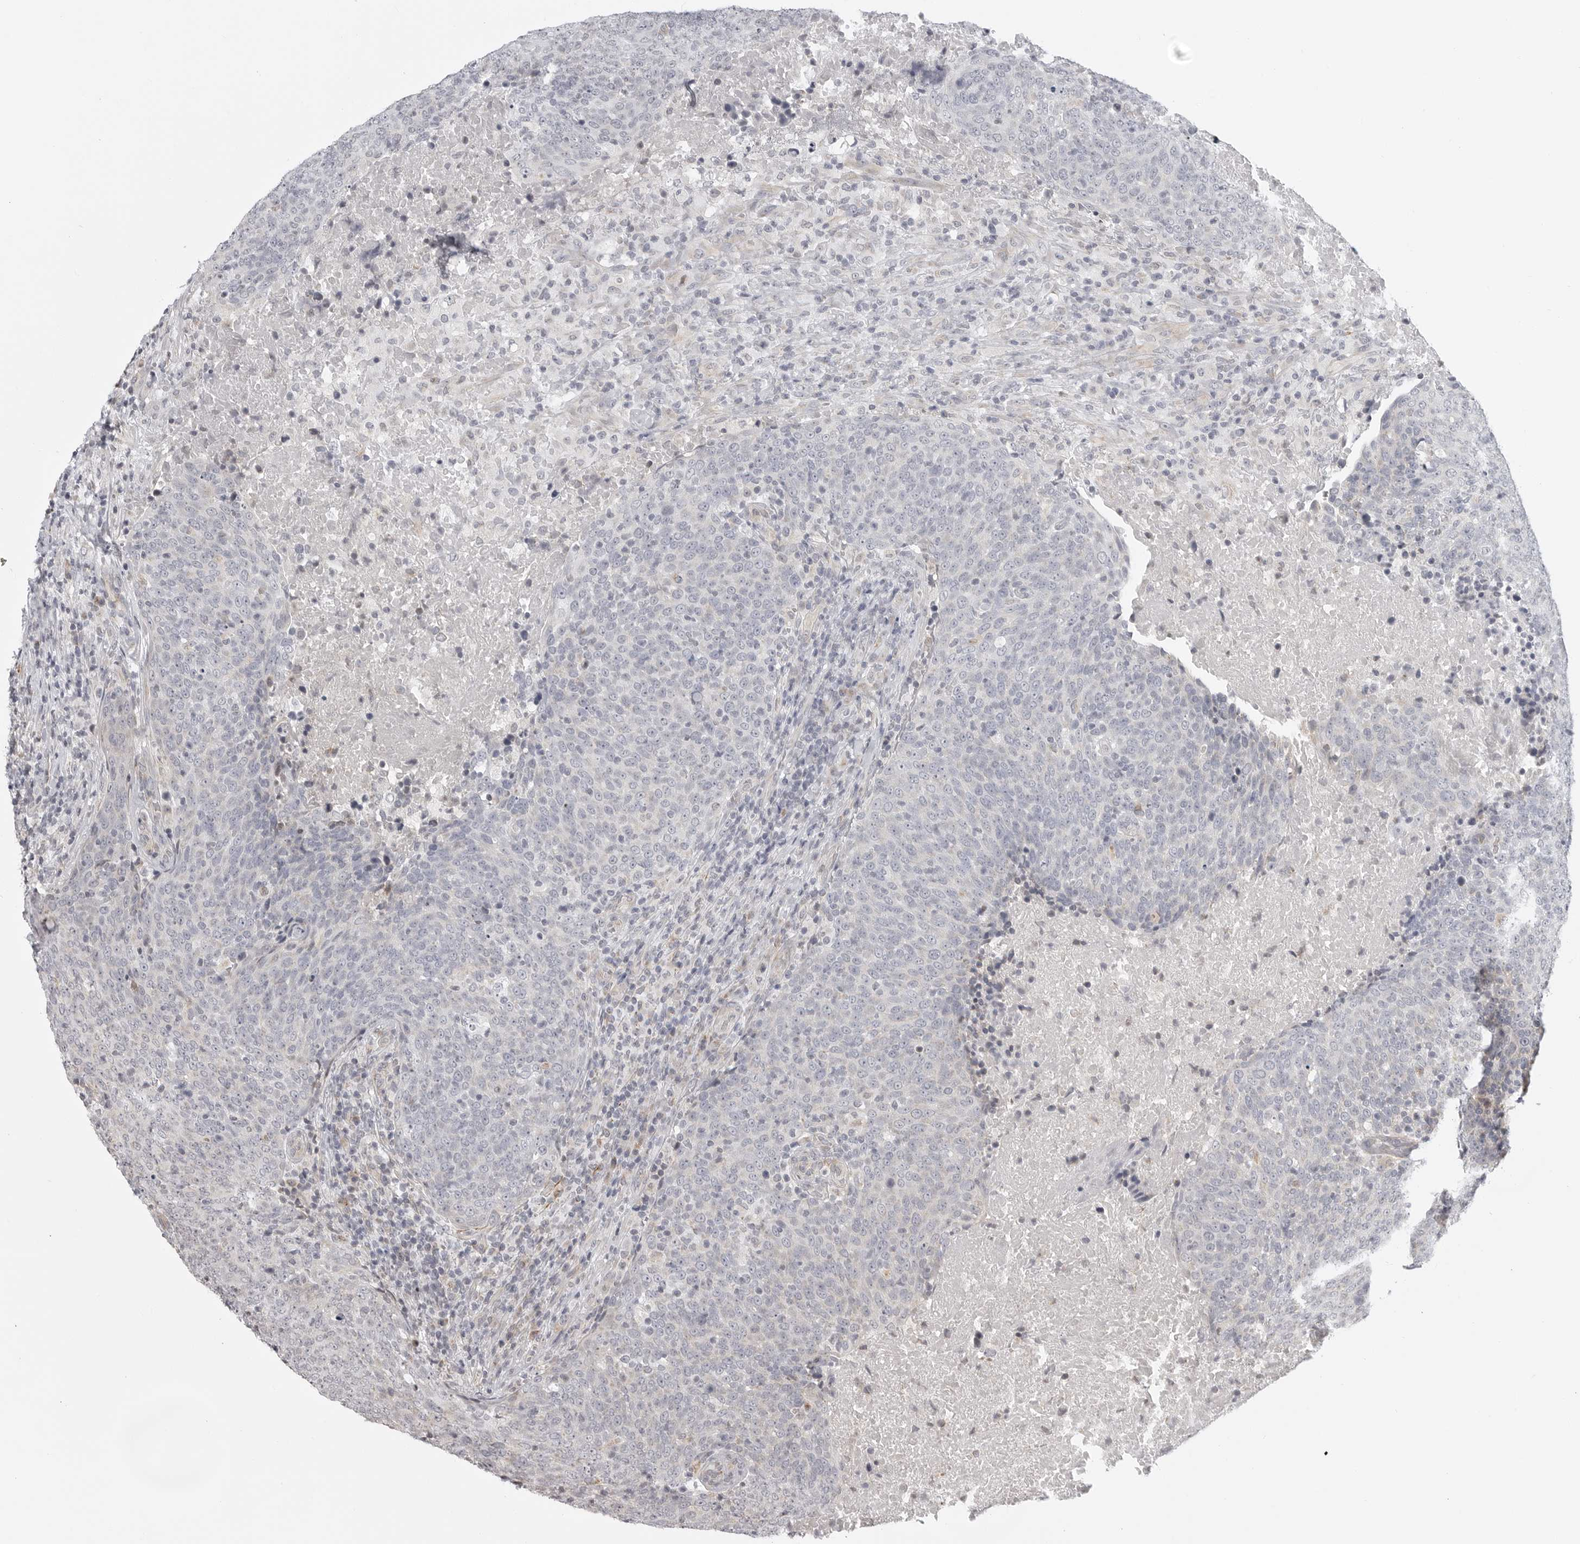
{"staining": {"intensity": "negative", "quantity": "none", "location": "none"}, "tissue": "head and neck cancer", "cell_type": "Tumor cells", "image_type": "cancer", "snomed": [{"axis": "morphology", "description": "Squamous cell carcinoma, NOS"}, {"axis": "morphology", "description": "Squamous cell carcinoma, metastatic, NOS"}, {"axis": "topography", "description": "Lymph node"}, {"axis": "topography", "description": "Head-Neck"}], "caption": "High magnification brightfield microscopy of head and neck cancer stained with DAB (3,3'-diaminobenzidine) (brown) and counterstained with hematoxylin (blue): tumor cells show no significant positivity.", "gene": "MAP7D1", "patient": {"sex": "male", "age": 62}}